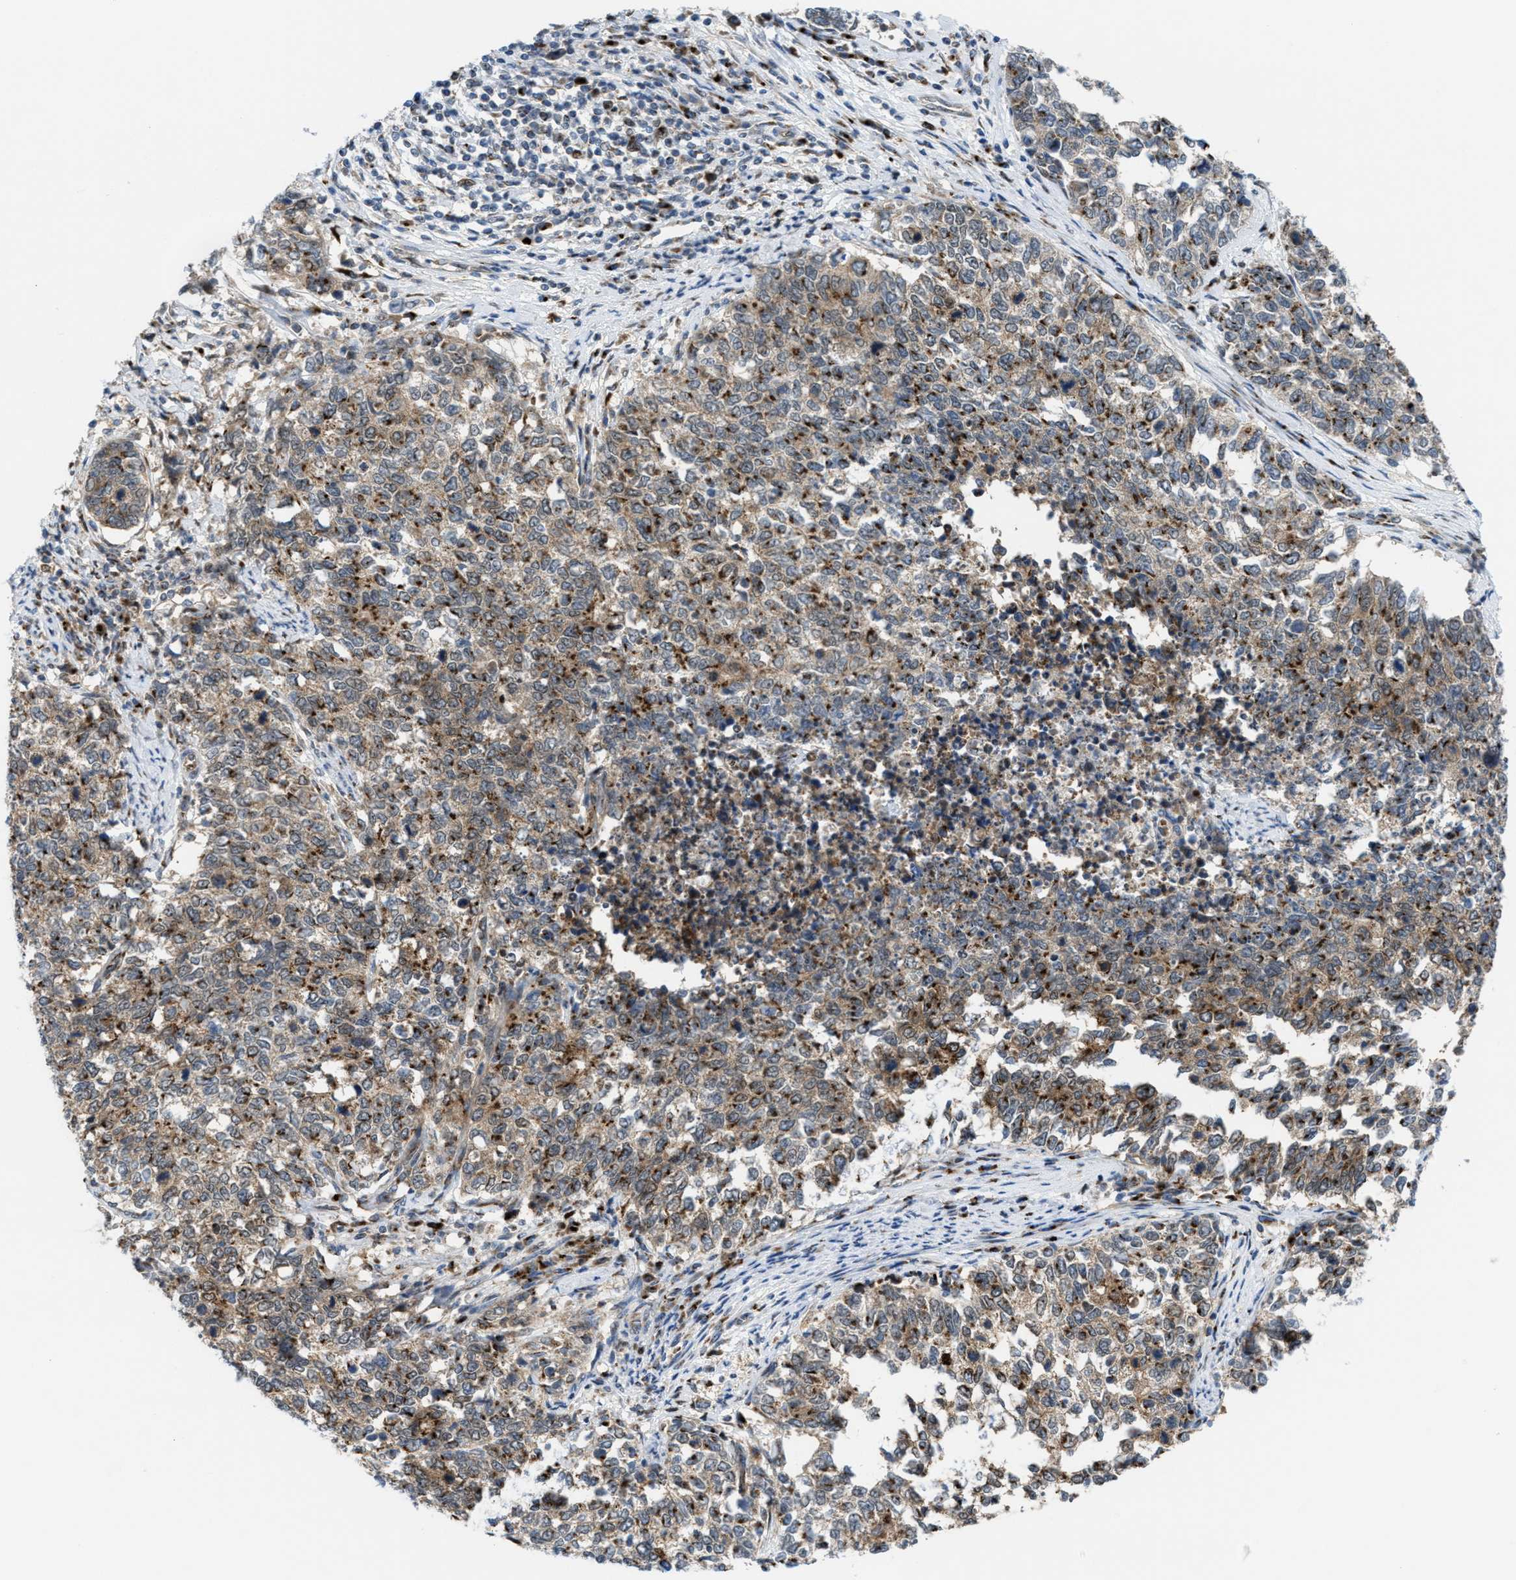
{"staining": {"intensity": "moderate", "quantity": ">75%", "location": "cytoplasmic/membranous"}, "tissue": "cervical cancer", "cell_type": "Tumor cells", "image_type": "cancer", "snomed": [{"axis": "morphology", "description": "Squamous cell carcinoma, NOS"}, {"axis": "topography", "description": "Cervix"}], "caption": "DAB (3,3'-diaminobenzidine) immunohistochemical staining of human cervical cancer shows moderate cytoplasmic/membranous protein expression in about >75% of tumor cells. Immunohistochemistry stains the protein of interest in brown and the nuclei are stained blue.", "gene": "SLC38A10", "patient": {"sex": "female", "age": 63}}